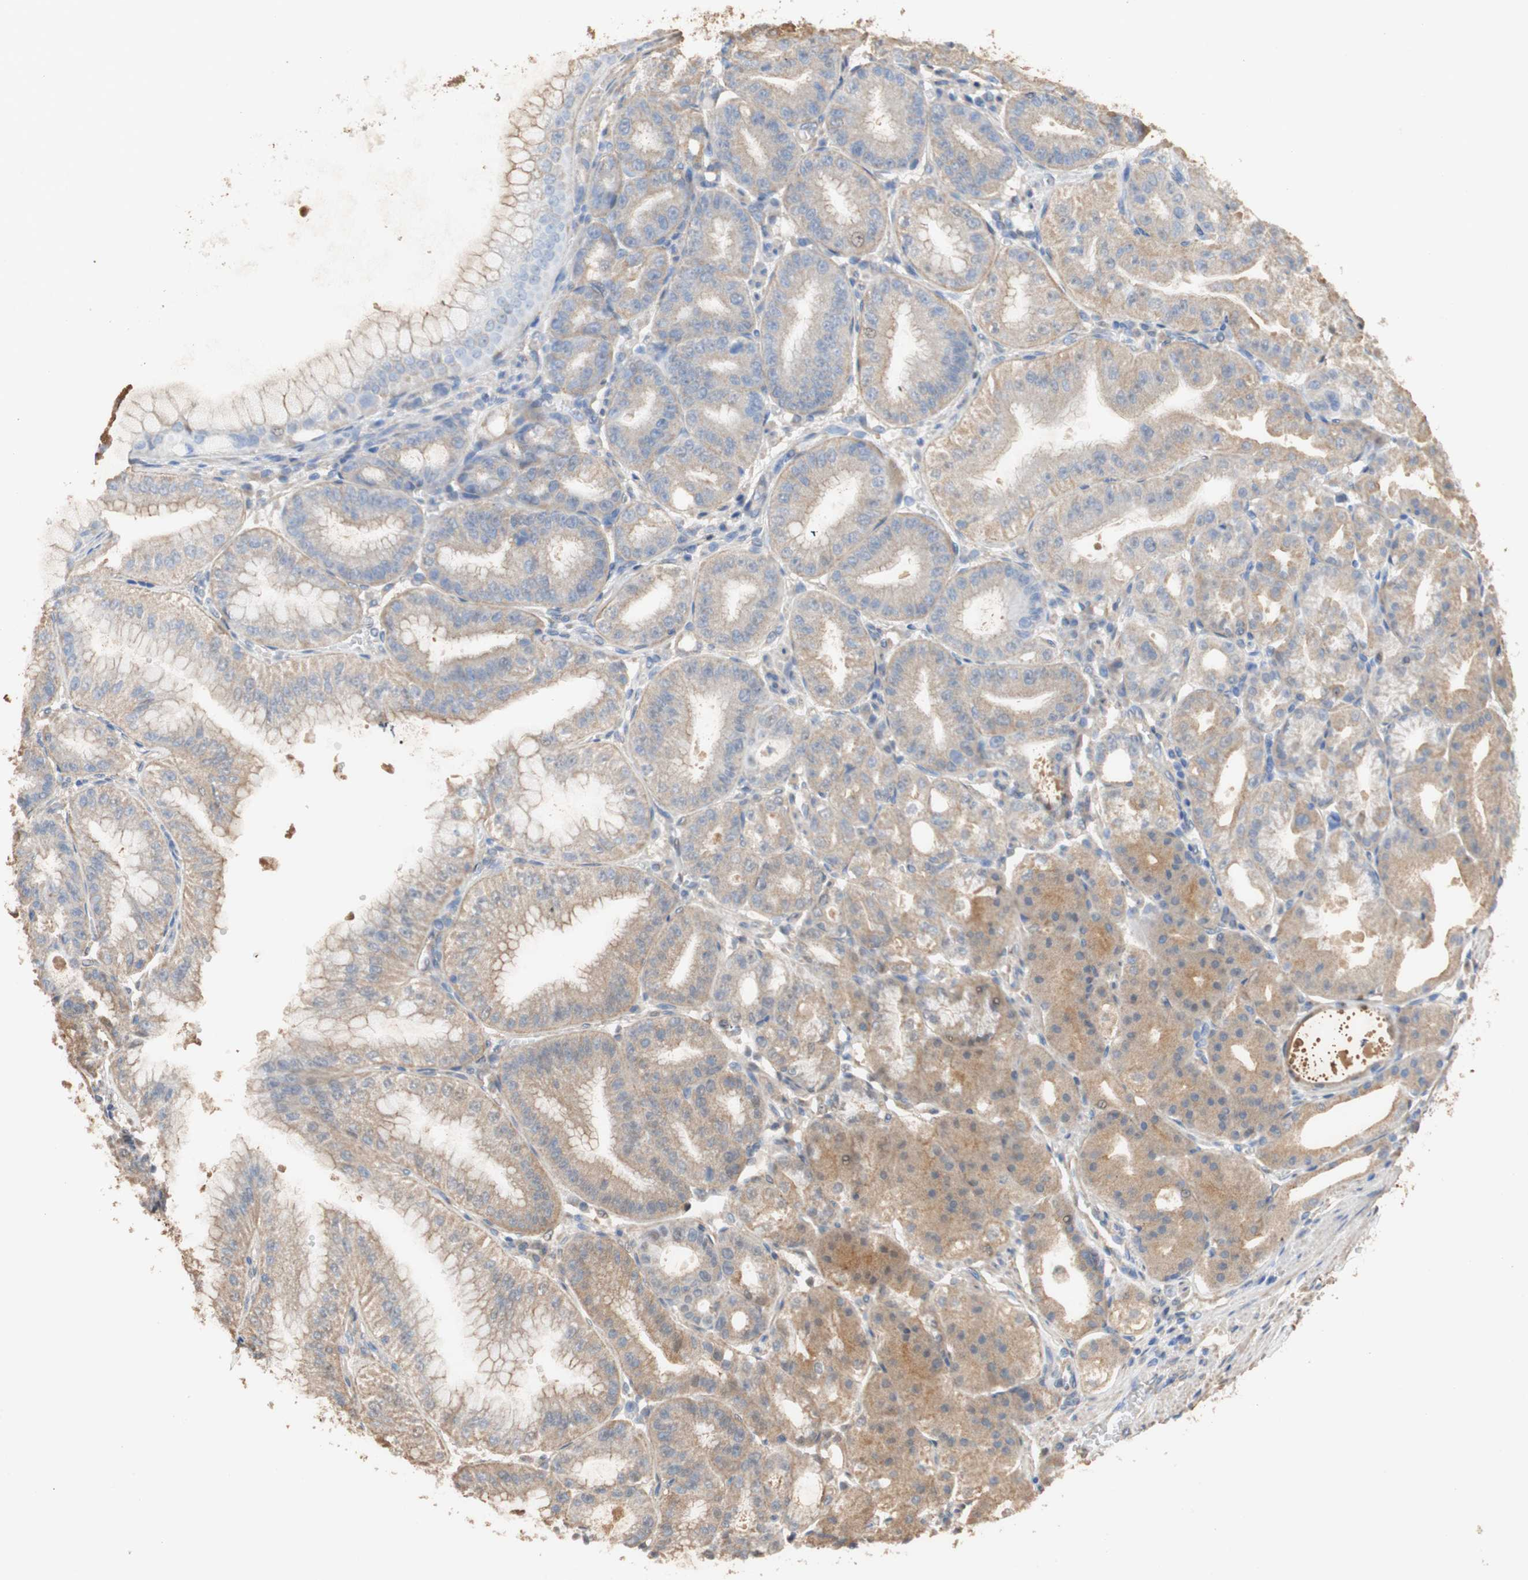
{"staining": {"intensity": "moderate", "quantity": ">75%", "location": "cytoplasmic/membranous,nuclear"}, "tissue": "stomach", "cell_type": "Glandular cells", "image_type": "normal", "snomed": [{"axis": "morphology", "description": "Normal tissue, NOS"}, {"axis": "topography", "description": "Stomach, lower"}], "caption": "Stomach stained with IHC displays moderate cytoplasmic/membranous,nuclear expression in approximately >75% of glandular cells.", "gene": "CDC5L", "patient": {"sex": "male", "age": 71}}